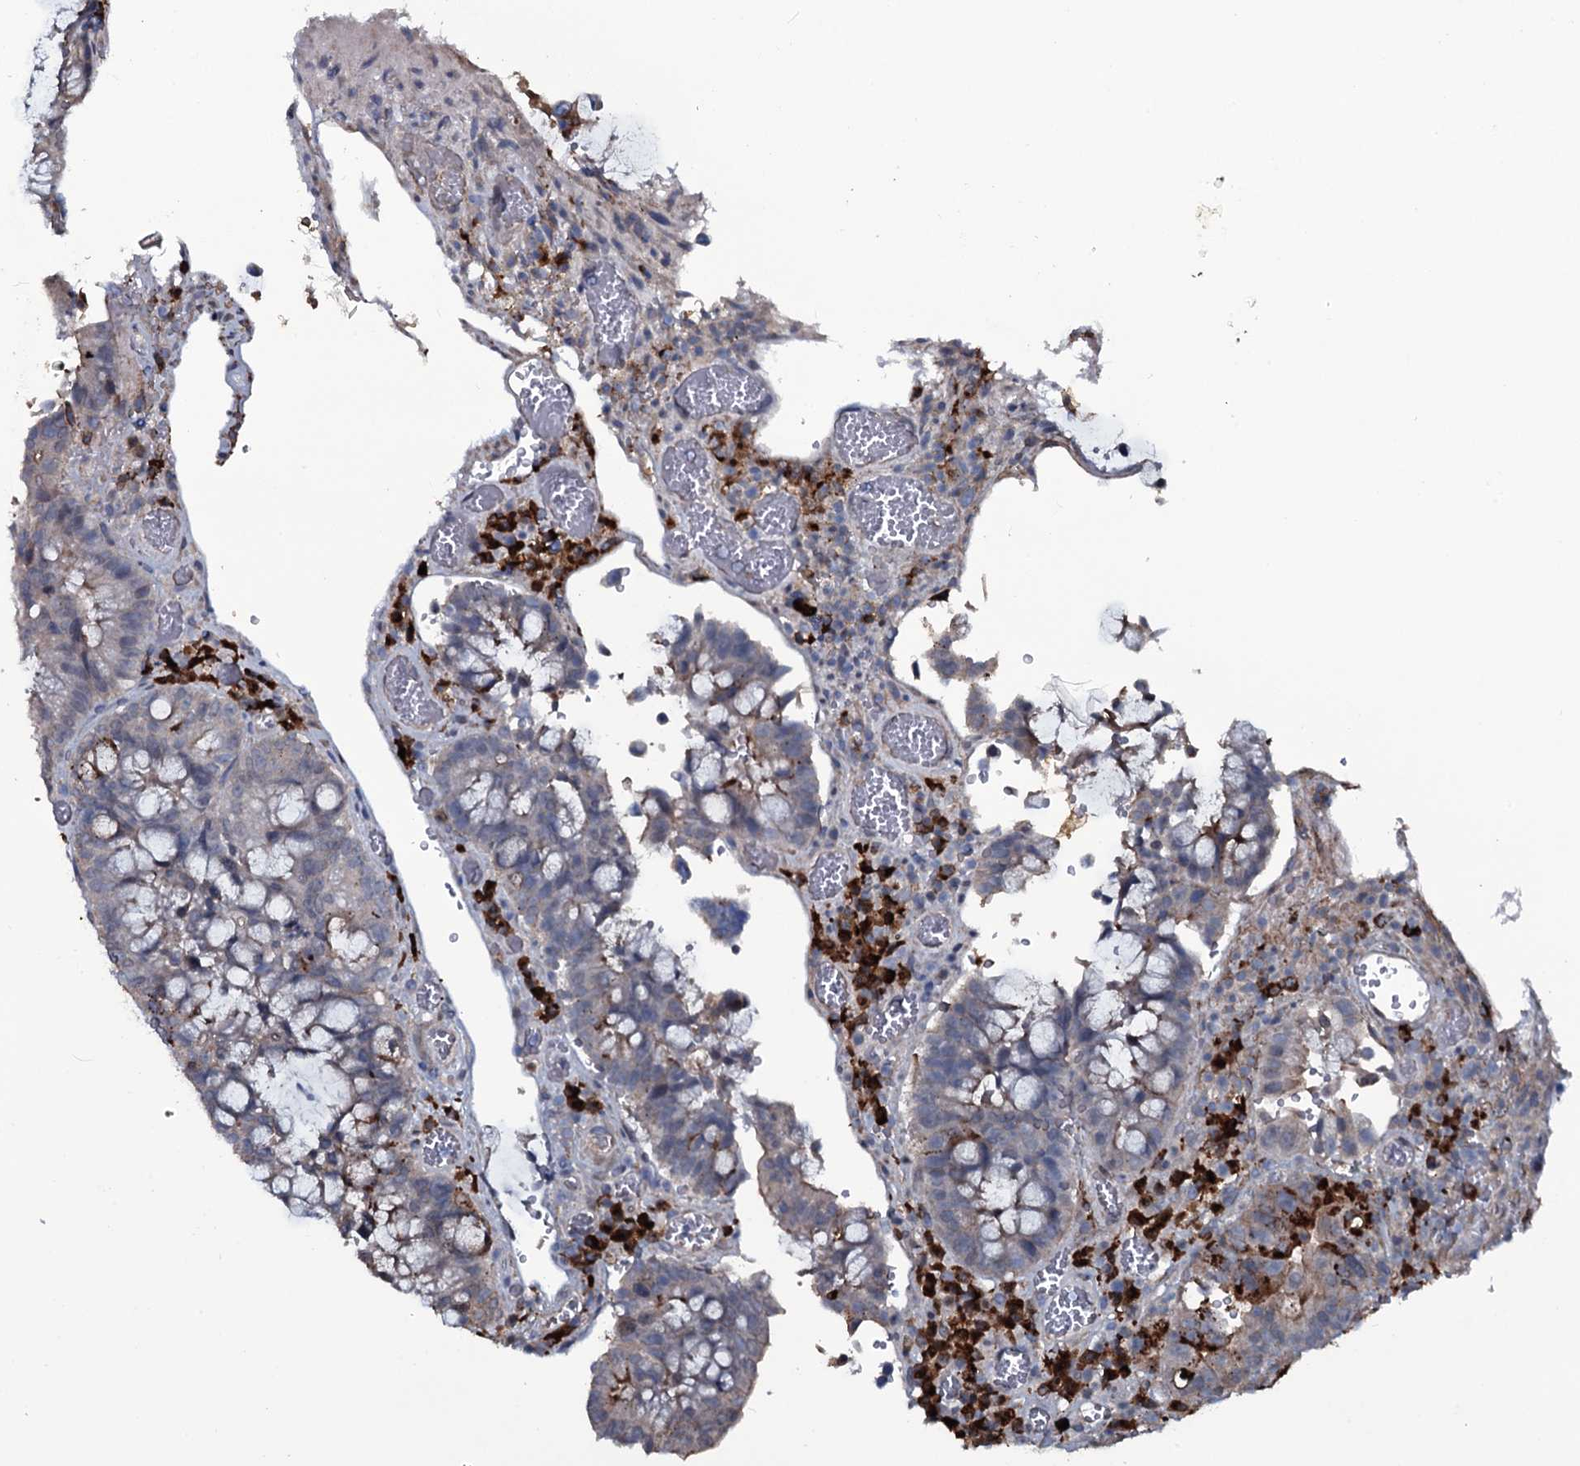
{"staining": {"intensity": "weak", "quantity": "<25%", "location": "cytoplasmic/membranous"}, "tissue": "colorectal cancer", "cell_type": "Tumor cells", "image_type": "cancer", "snomed": [{"axis": "morphology", "description": "Adenocarcinoma, NOS"}, {"axis": "topography", "description": "Rectum"}], "caption": "Tumor cells show no significant positivity in adenocarcinoma (colorectal).", "gene": "LYG2", "patient": {"sex": "male", "age": 69}}